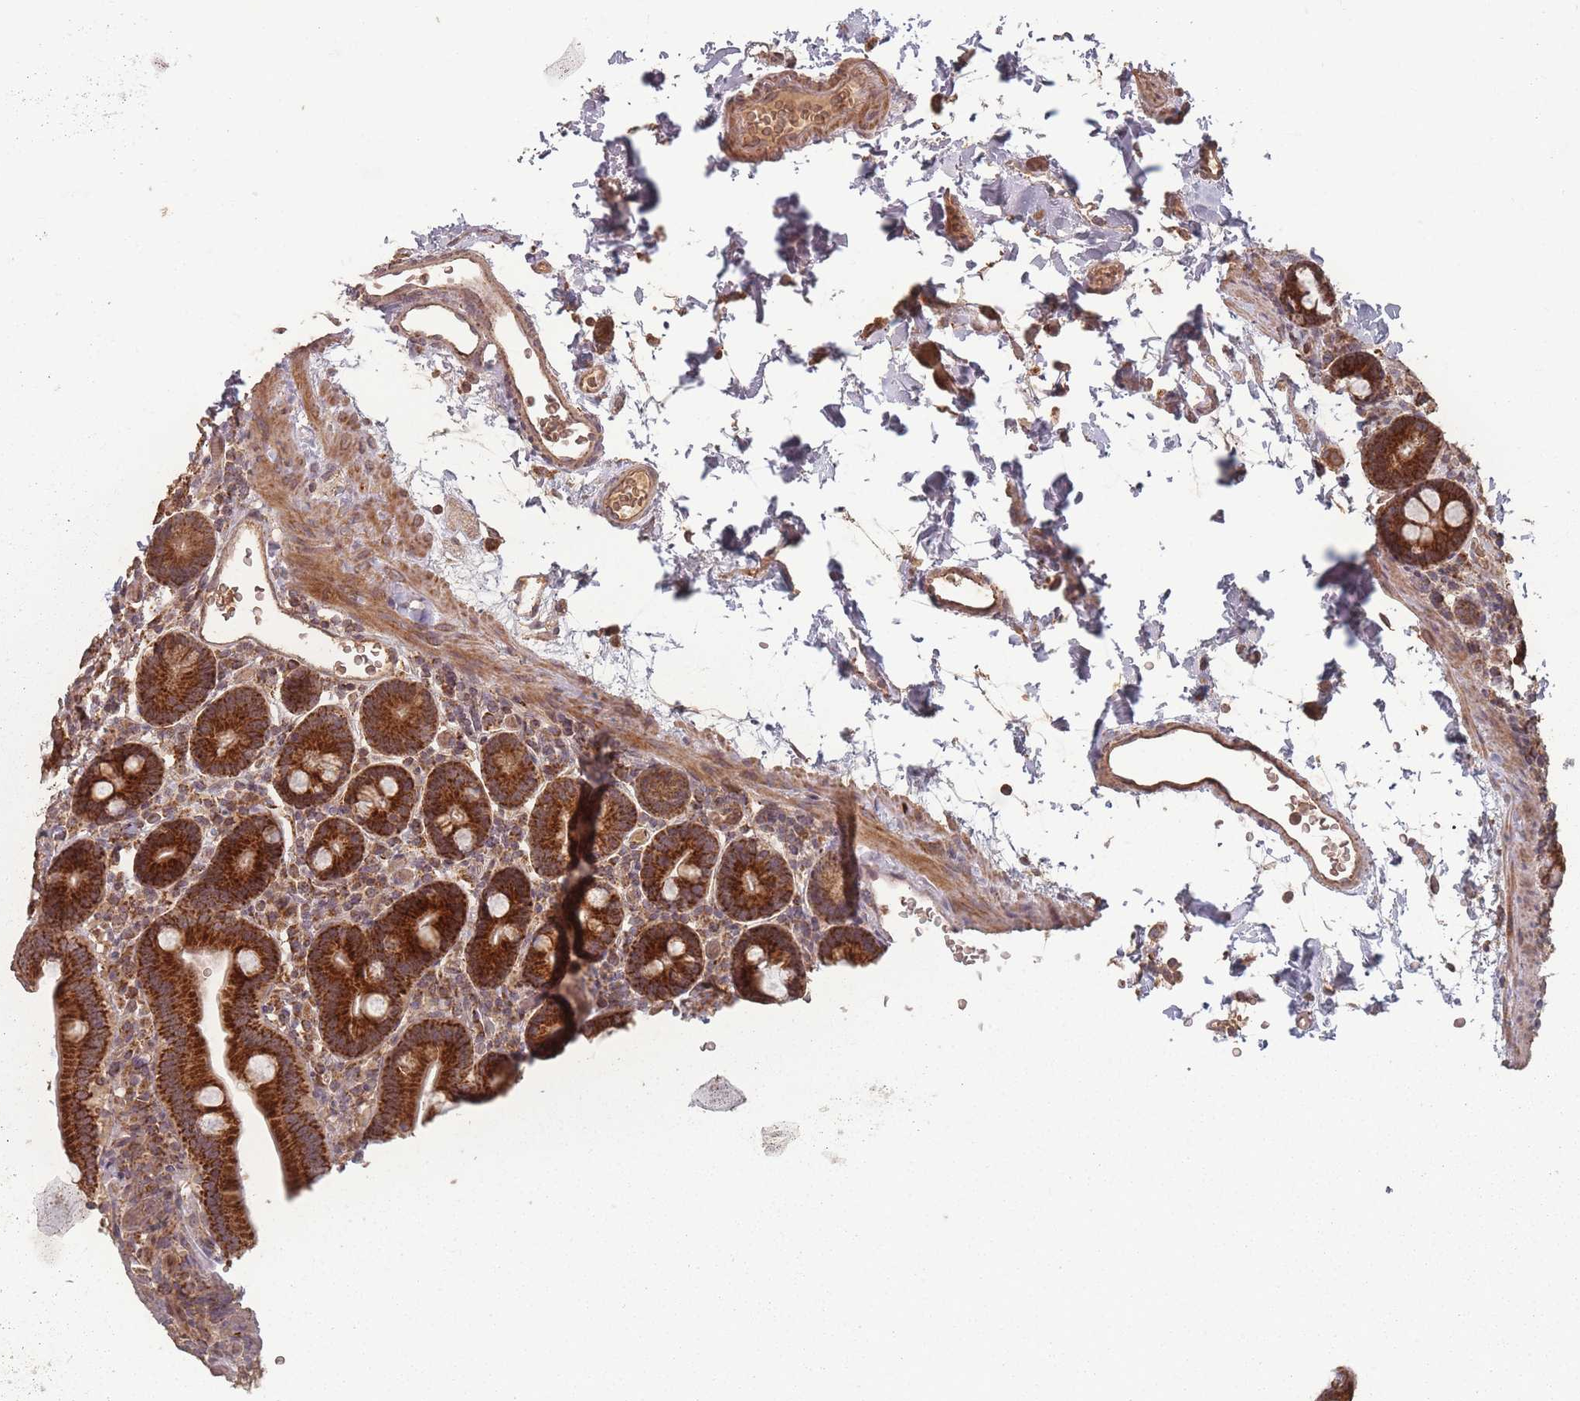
{"staining": {"intensity": "strong", "quantity": ">75%", "location": "cytoplasmic/membranous"}, "tissue": "duodenum", "cell_type": "Glandular cells", "image_type": "normal", "snomed": [{"axis": "morphology", "description": "Normal tissue, NOS"}, {"axis": "topography", "description": "Duodenum"}], "caption": "Approximately >75% of glandular cells in normal human duodenum show strong cytoplasmic/membranous protein expression as visualized by brown immunohistochemical staining.", "gene": "LYRM7", "patient": {"sex": "male", "age": 55}}